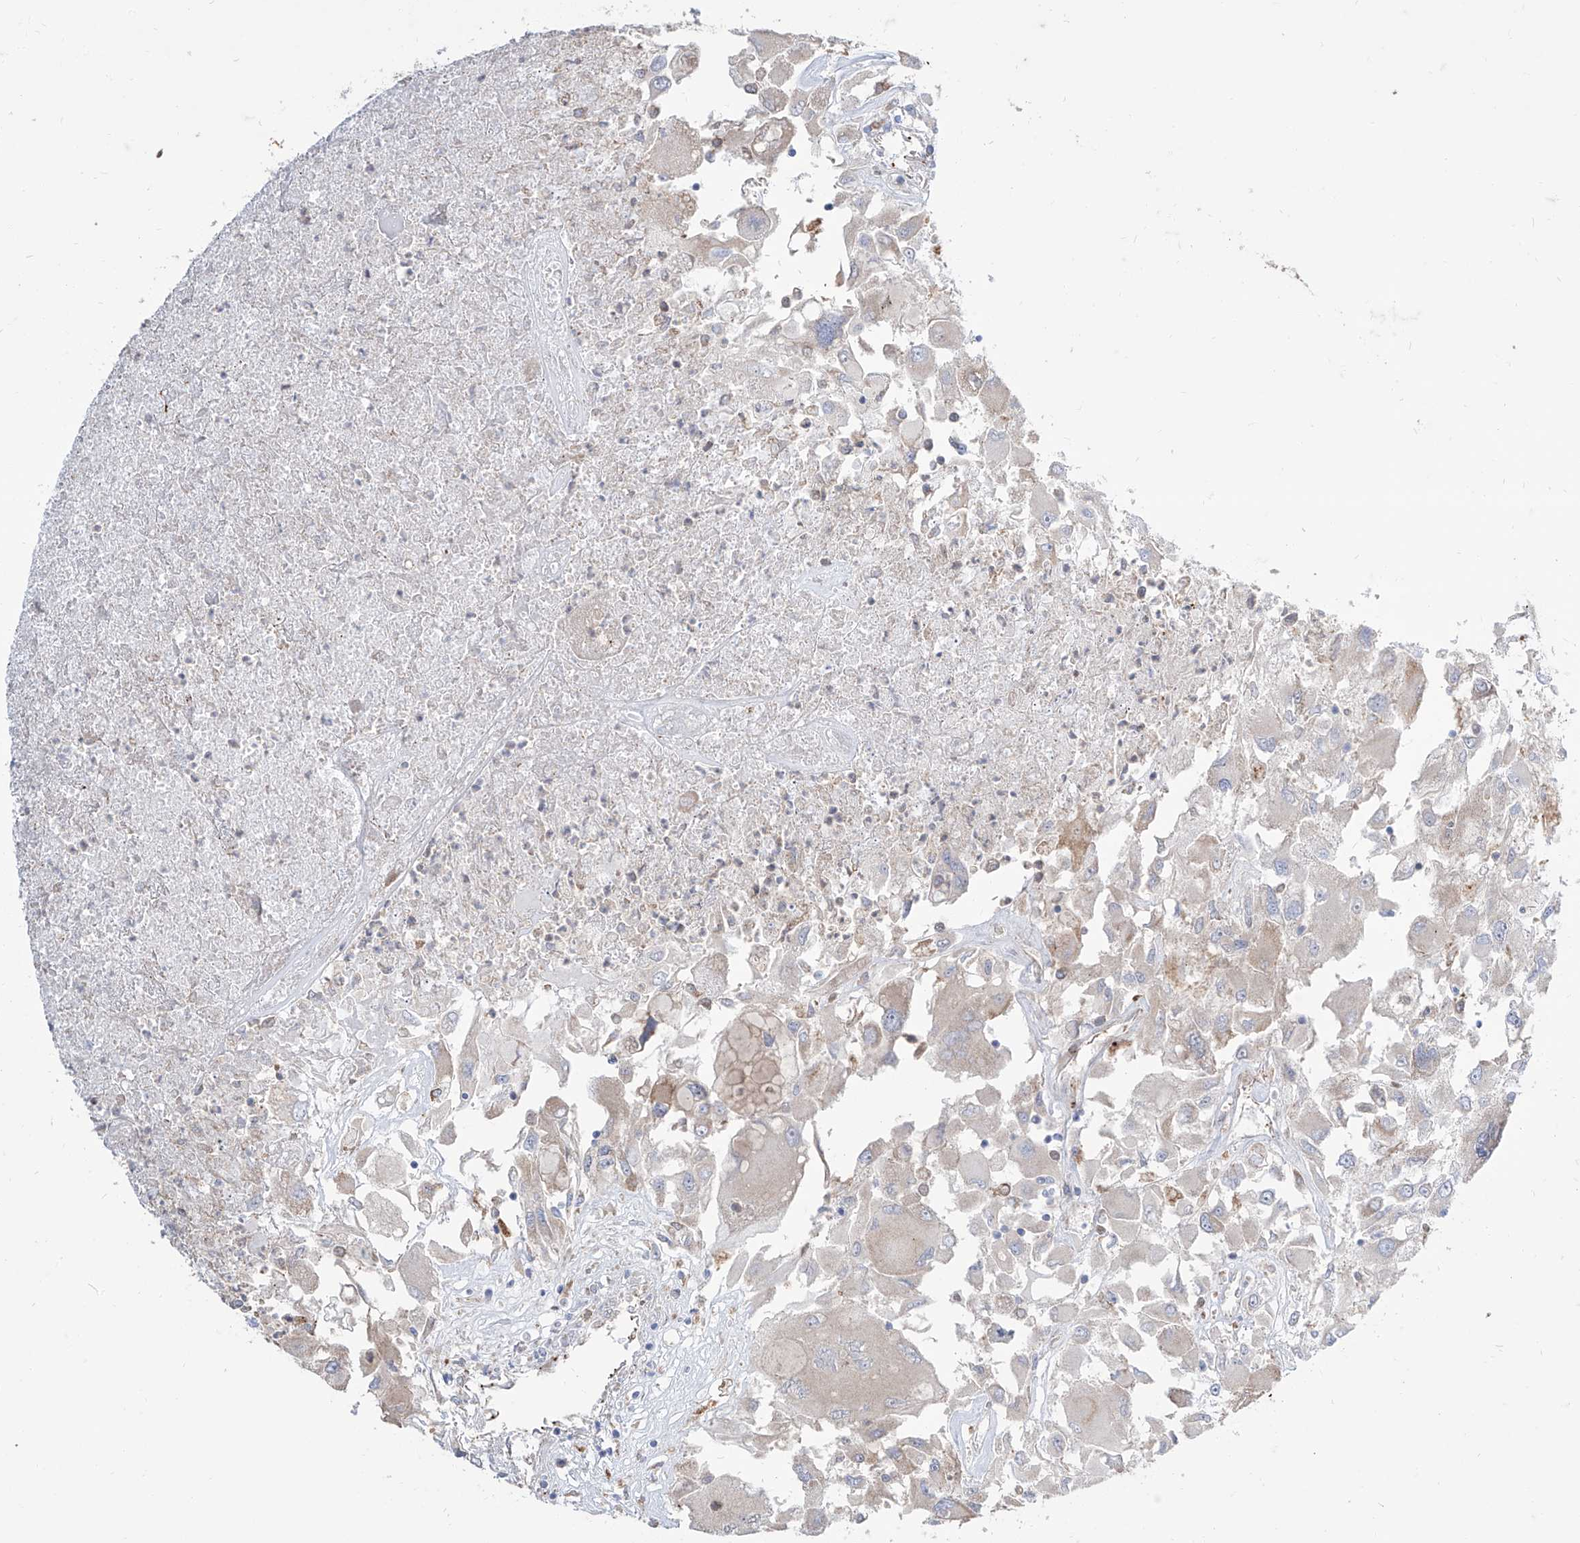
{"staining": {"intensity": "negative", "quantity": "none", "location": "none"}, "tissue": "renal cancer", "cell_type": "Tumor cells", "image_type": "cancer", "snomed": [{"axis": "morphology", "description": "Adenocarcinoma, NOS"}, {"axis": "topography", "description": "Kidney"}], "caption": "Tumor cells show no significant protein expression in renal cancer.", "gene": "BROX", "patient": {"sex": "female", "age": 52}}